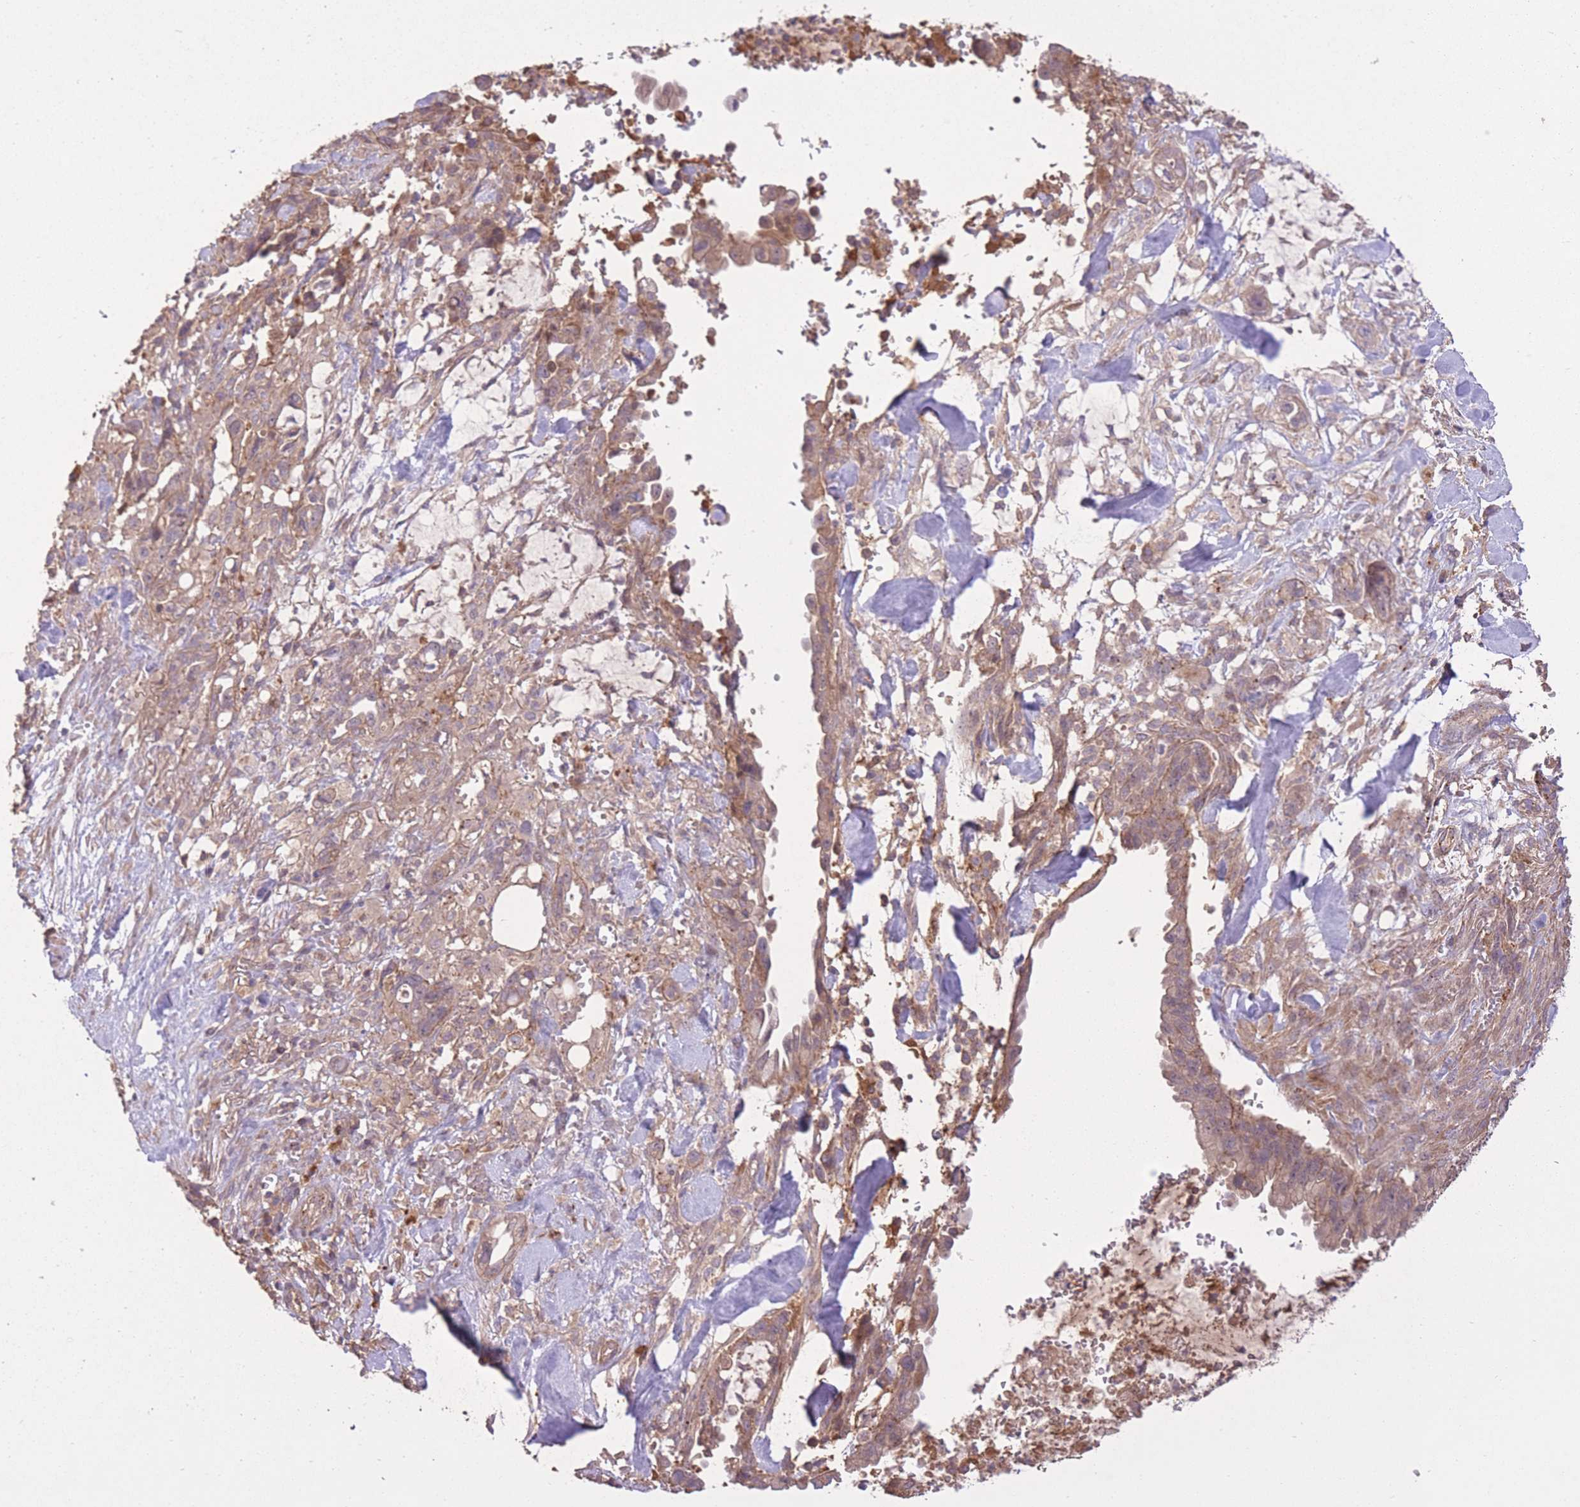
{"staining": {"intensity": "weak", "quantity": ">75%", "location": "cytoplasmic/membranous"}, "tissue": "pancreatic cancer", "cell_type": "Tumor cells", "image_type": "cancer", "snomed": [{"axis": "morphology", "description": "Adenocarcinoma, NOS"}, {"axis": "topography", "description": "Pancreas"}], "caption": "IHC micrograph of adenocarcinoma (pancreatic) stained for a protein (brown), which reveals low levels of weak cytoplasmic/membranous positivity in about >75% of tumor cells.", "gene": "POLR3F", "patient": {"sex": "male", "age": 44}}